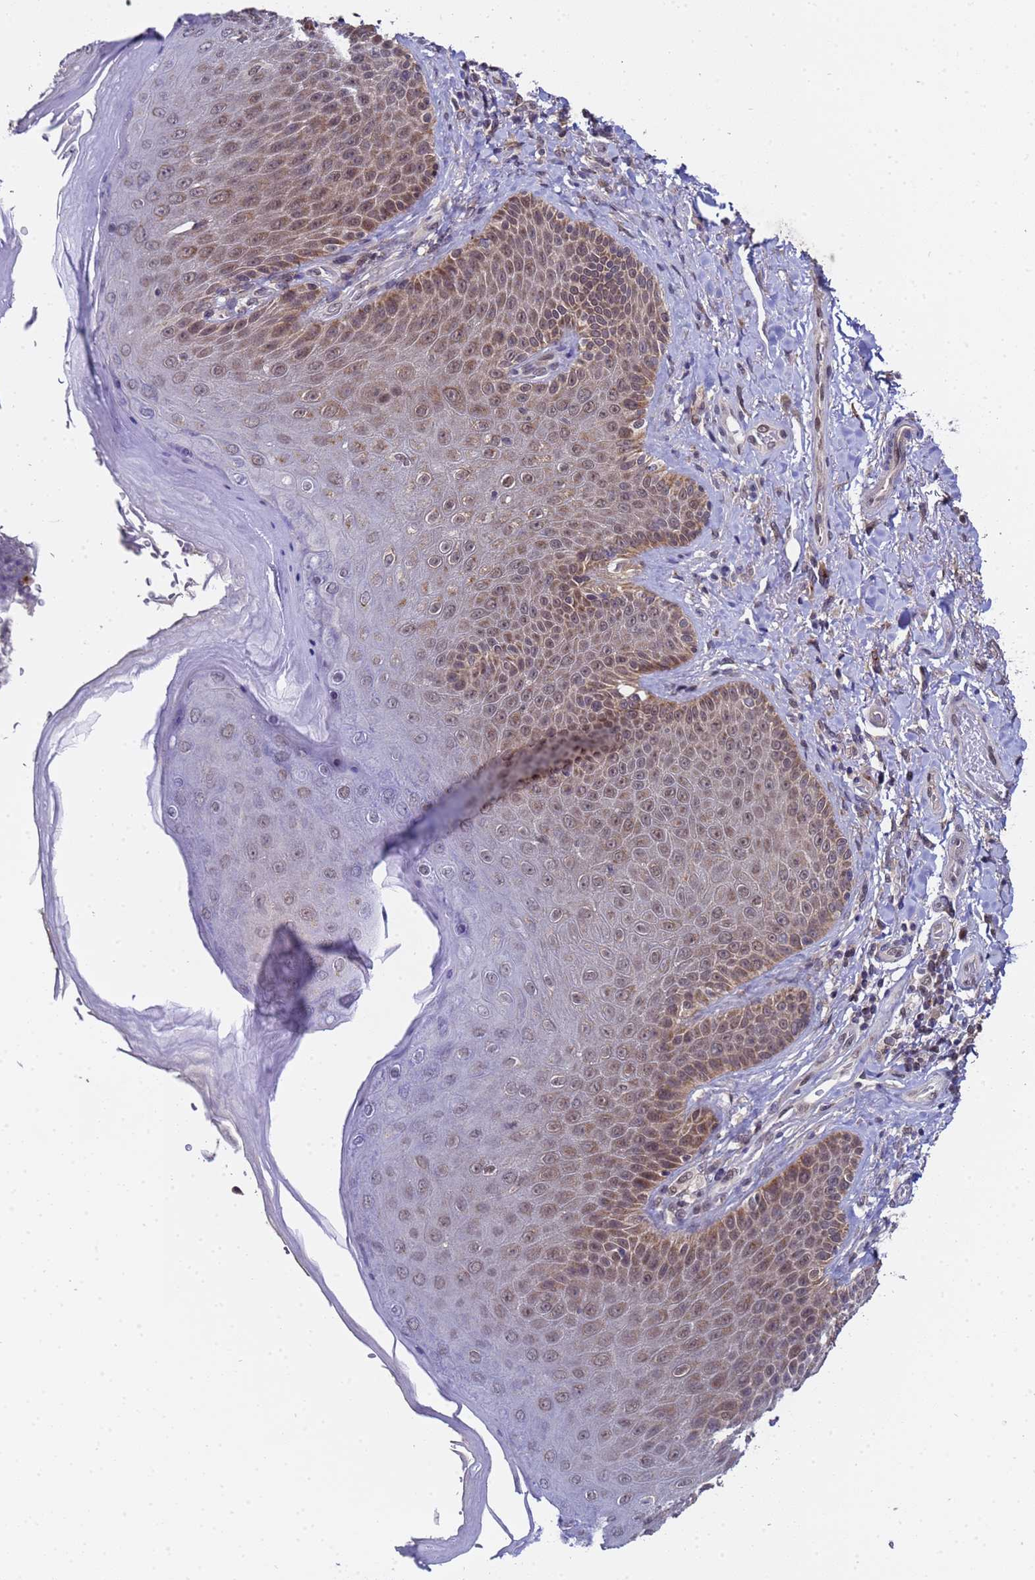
{"staining": {"intensity": "moderate", "quantity": "25%-75%", "location": "cytoplasmic/membranous,nuclear"}, "tissue": "skin", "cell_type": "Epidermal cells", "image_type": "normal", "snomed": [{"axis": "morphology", "description": "Normal tissue, NOS"}, {"axis": "topography", "description": "Anal"}], "caption": "IHC image of benign human skin stained for a protein (brown), which demonstrates medium levels of moderate cytoplasmic/membranous,nuclear staining in approximately 25%-75% of epidermal cells.", "gene": "ANAPC13", "patient": {"sex": "female", "age": 89}}